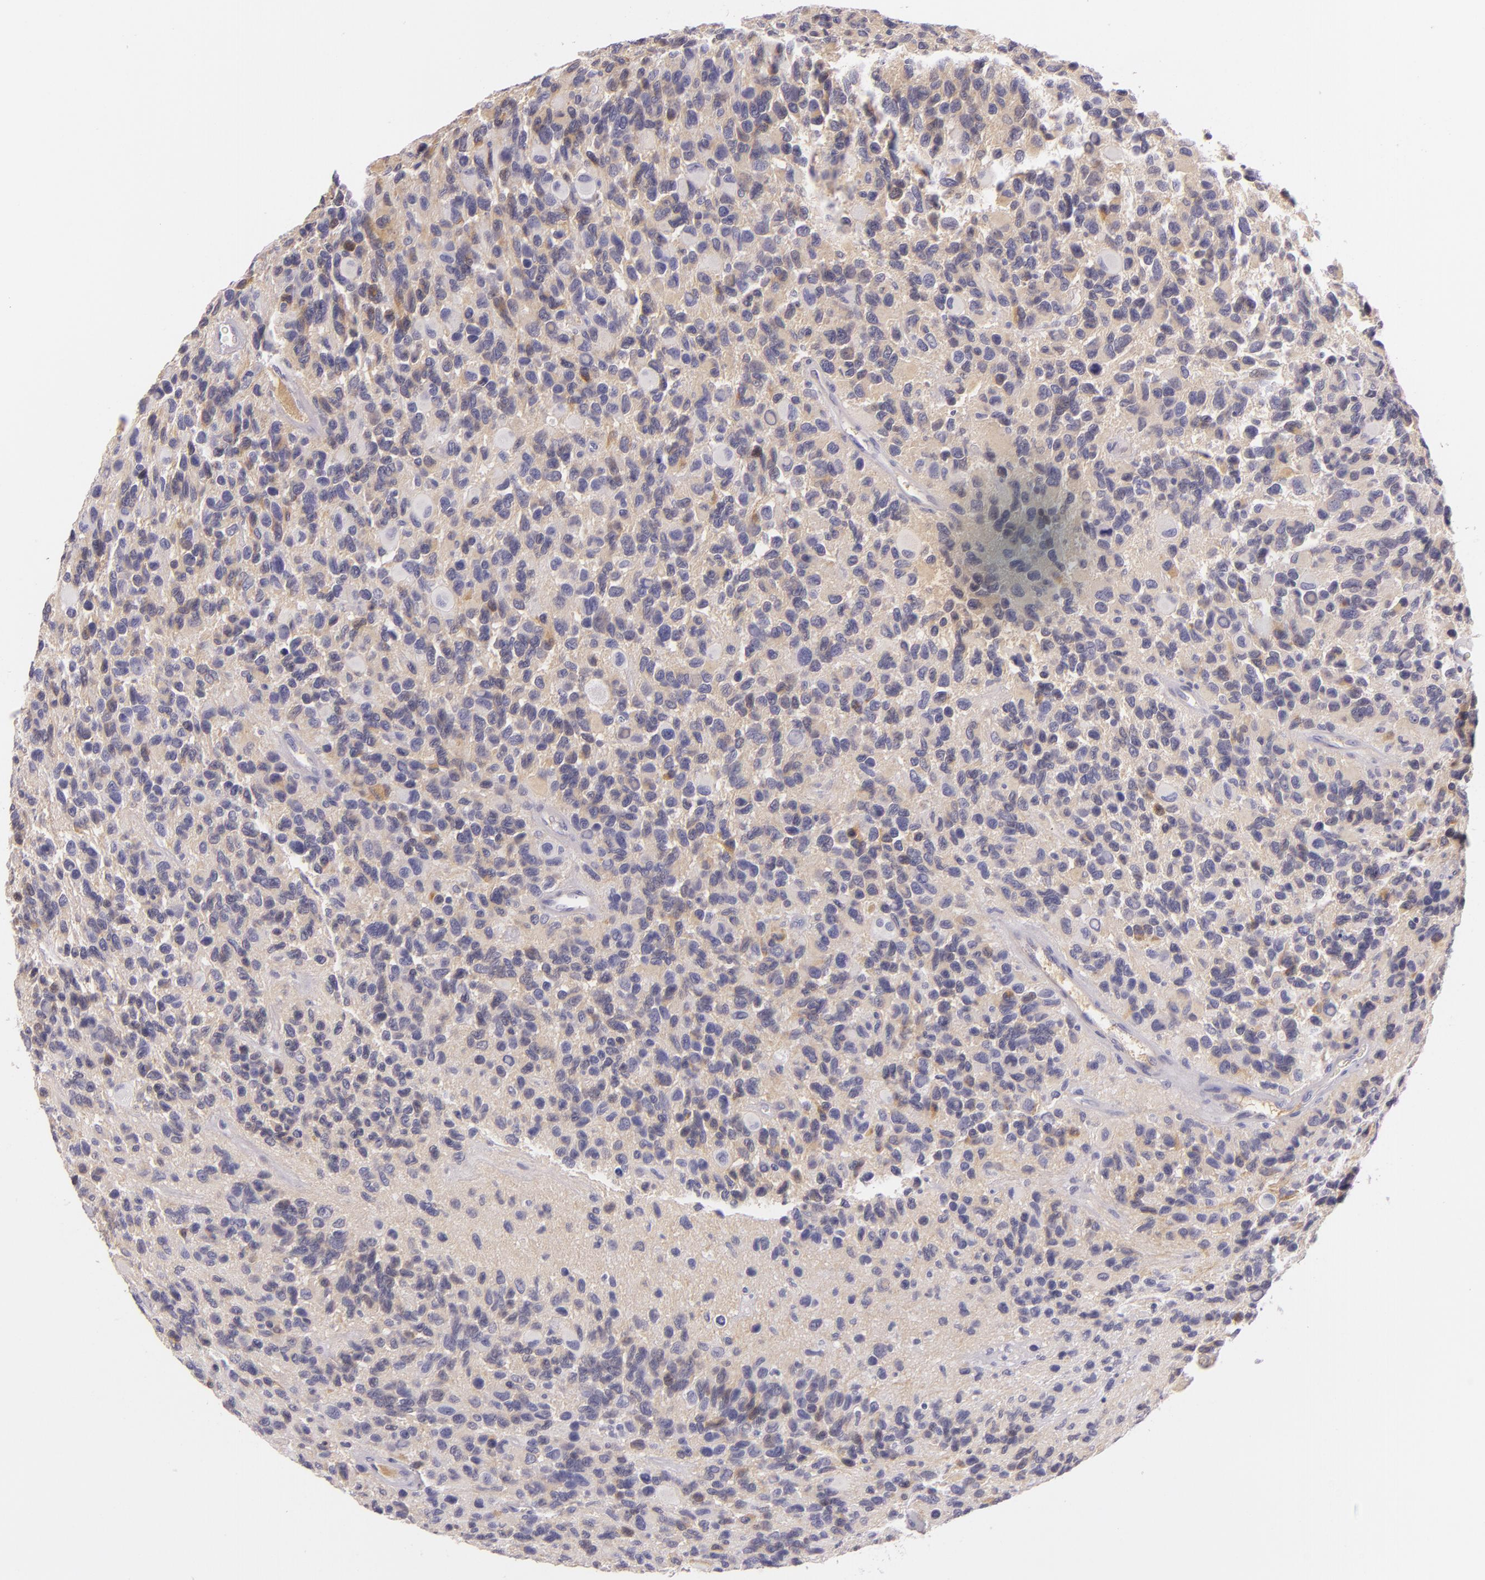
{"staining": {"intensity": "negative", "quantity": "none", "location": "none"}, "tissue": "glioma", "cell_type": "Tumor cells", "image_type": "cancer", "snomed": [{"axis": "morphology", "description": "Glioma, malignant, High grade"}, {"axis": "topography", "description": "Brain"}], "caption": "Immunohistochemical staining of glioma demonstrates no significant positivity in tumor cells.", "gene": "CBS", "patient": {"sex": "male", "age": 77}}